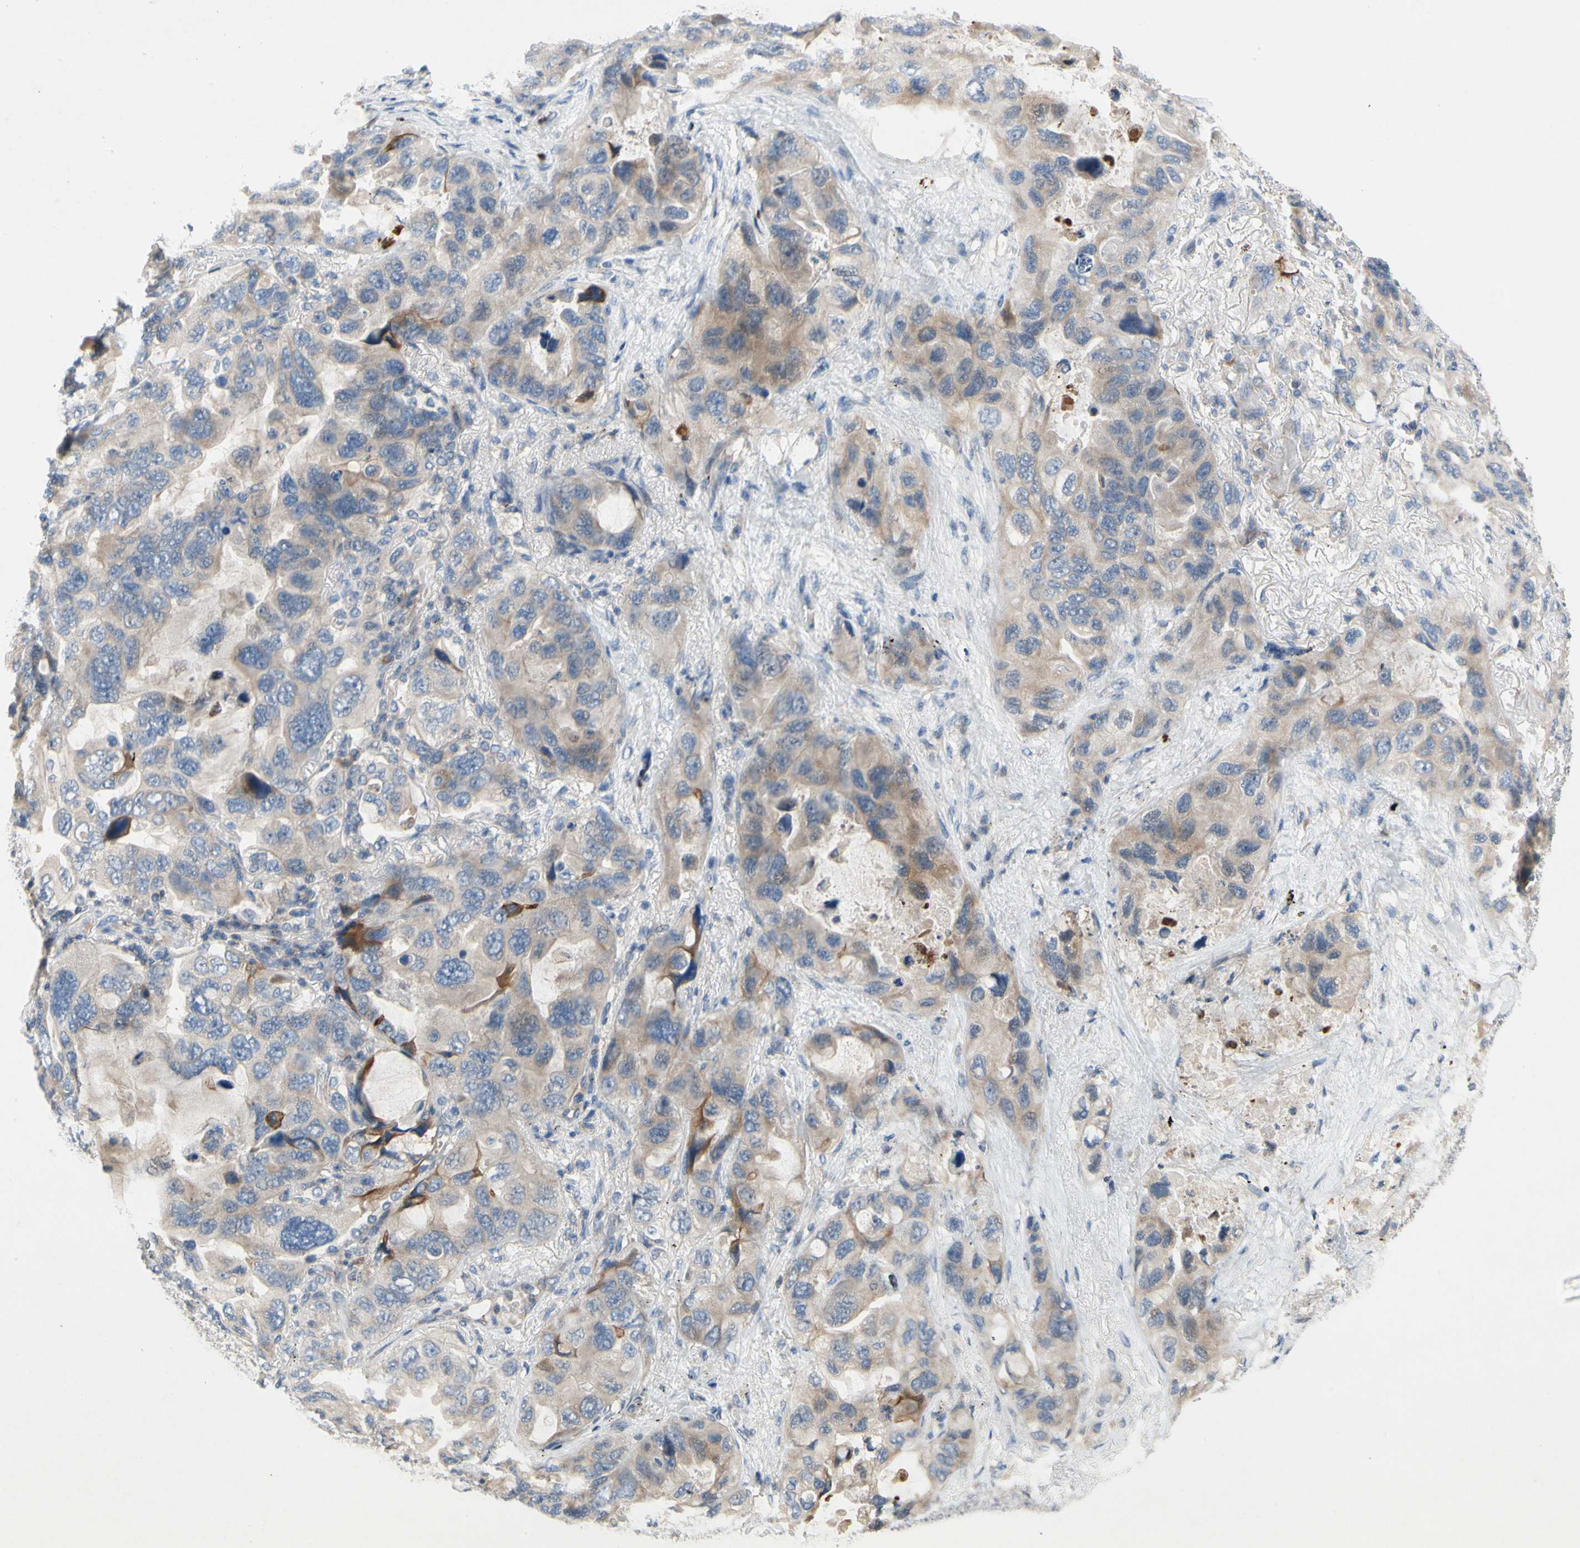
{"staining": {"intensity": "weak", "quantity": ">75%", "location": "cytoplasmic/membranous"}, "tissue": "lung cancer", "cell_type": "Tumor cells", "image_type": "cancer", "snomed": [{"axis": "morphology", "description": "Squamous cell carcinoma, NOS"}, {"axis": "topography", "description": "Lung"}], "caption": "Protein staining reveals weak cytoplasmic/membranous staining in about >75% of tumor cells in squamous cell carcinoma (lung).", "gene": "KLHDC8B", "patient": {"sex": "female", "age": 73}}